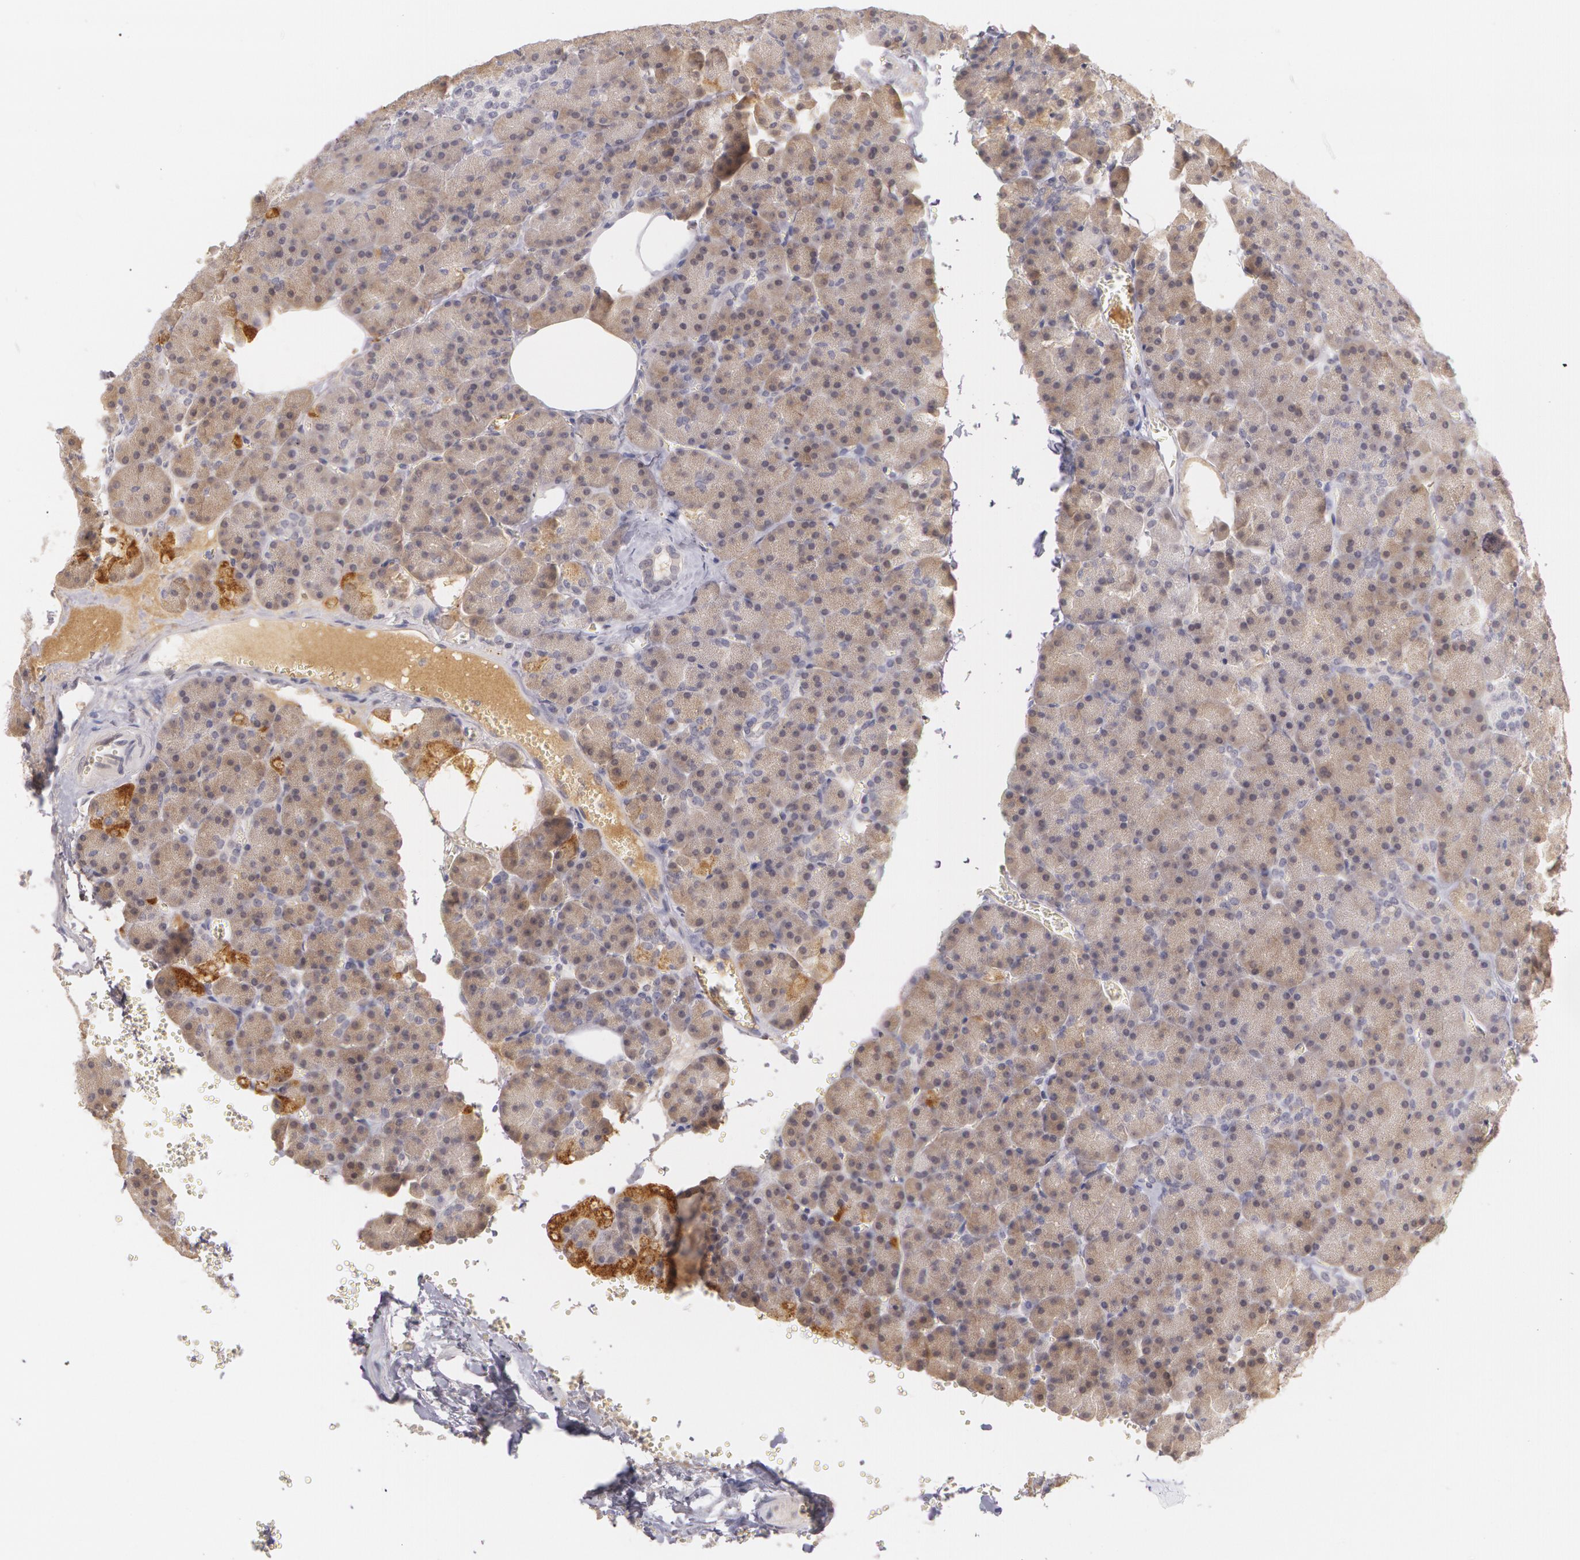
{"staining": {"intensity": "moderate", "quantity": "<25%", "location": "cytoplasmic/membranous"}, "tissue": "pancreas", "cell_type": "Exocrine glandular cells", "image_type": "normal", "snomed": [{"axis": "morphology", "description": "Normal tissue, NOS"}, {"axis": "topography", "description": "Pancreas"}], "caption": "Protein staining demonstrates moderate cytoplasmic/membranous staining in approximately <25% of exocrine glandular cells in unremarkable pancreas. (DAB (3,3'-diaminobenzidine) IHC, brown staining for protein, blue staining for nuclei).", "gene": "LBP", "patient": {"sex": "female", "age": 35}}